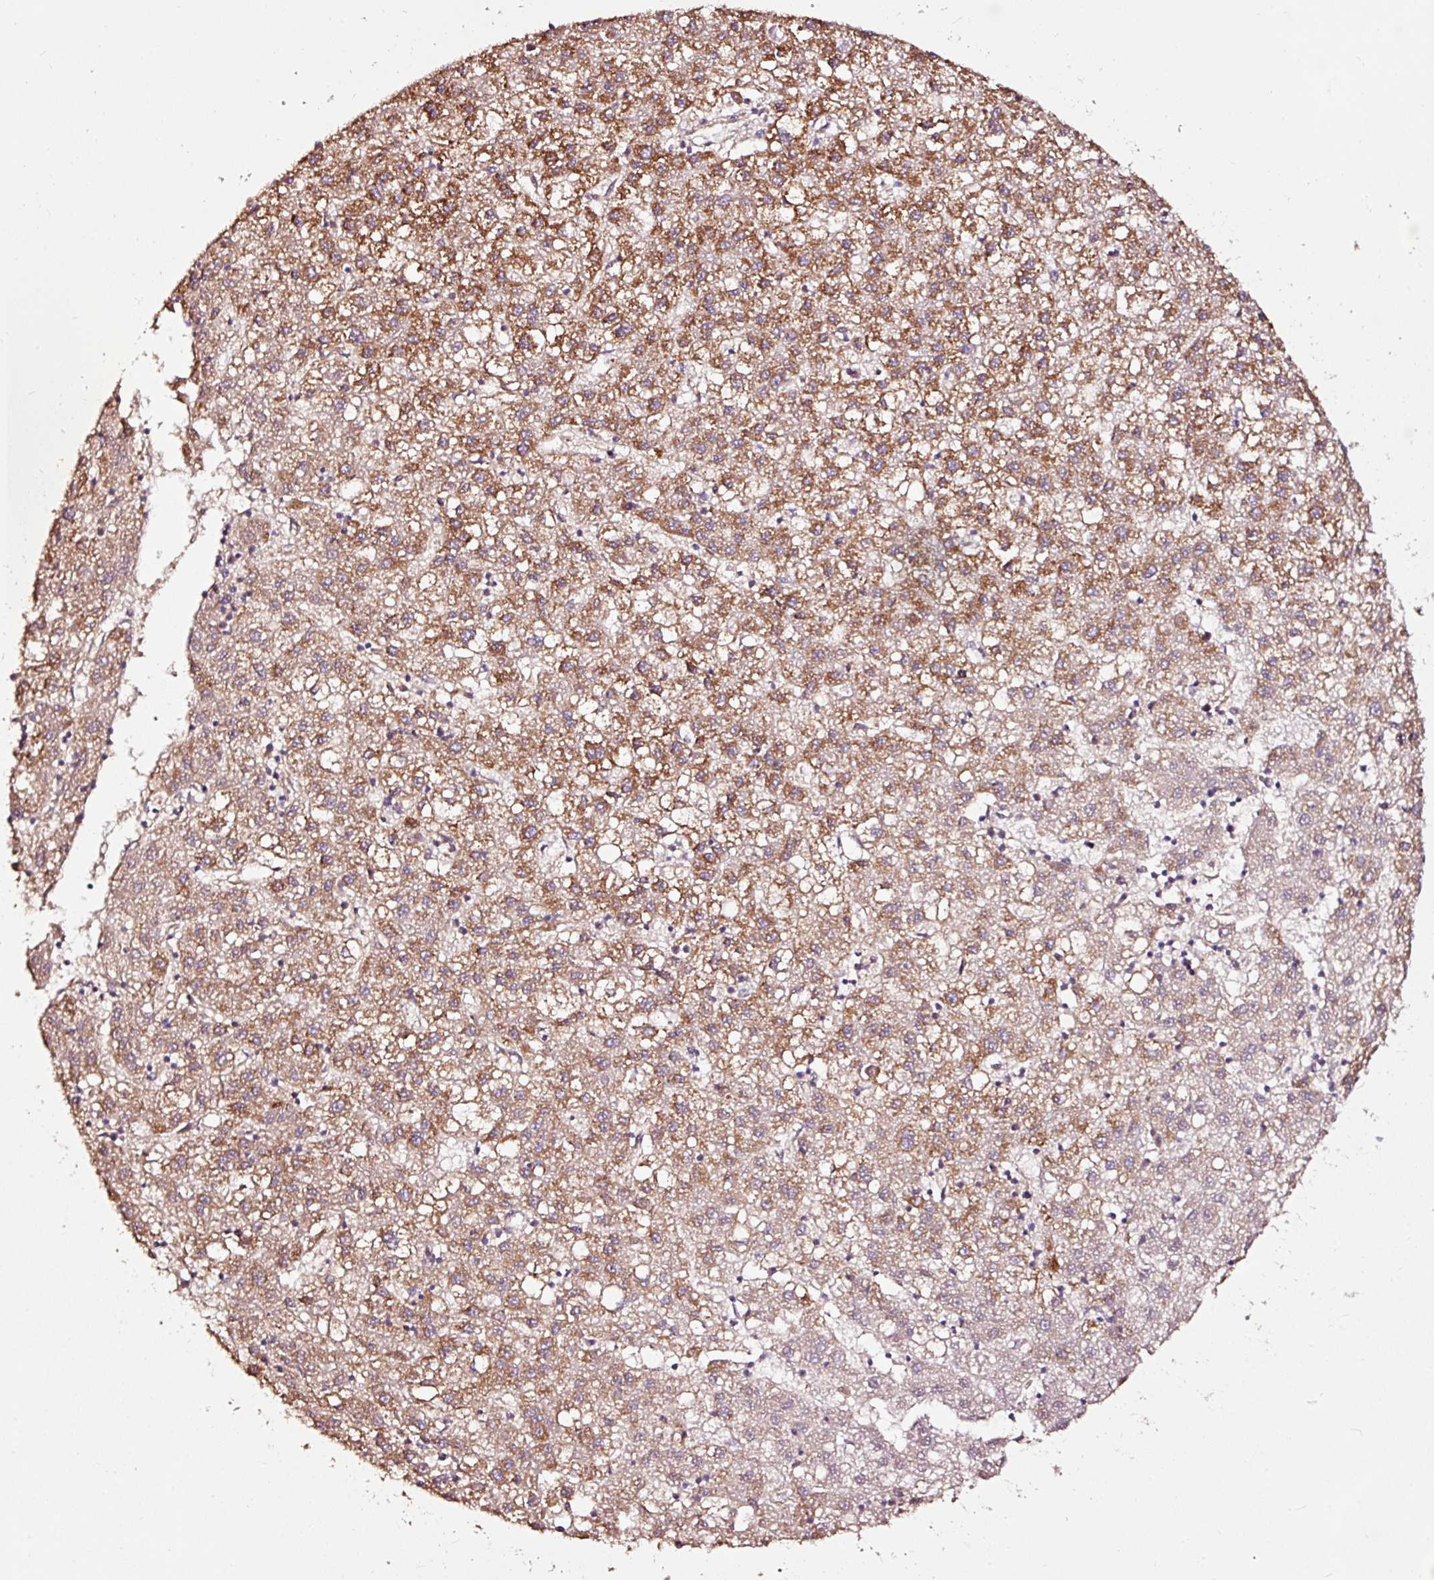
{"staining": {"intensity": "strong", "quantity": ">75%", "location": "cytoplasmic/membranous"}, "tissue": "liver cancer", "cell_type": "Tumor cells", "image_type": "cancer", "snomed": [{"axis": "morphology", "description": "Carcinoma, Hepatocellular, NOS"}, {"axis": "topography", "description": "Liver"}], "caption": "This image reveals IHC staining of liver cancer (hepatocellular carcinoma), with high strong cytoplasmic/membranous staining in about >75% of tumor cells.", "gene": "TPM1", "patient": {"sex": "male", "age": 72}}